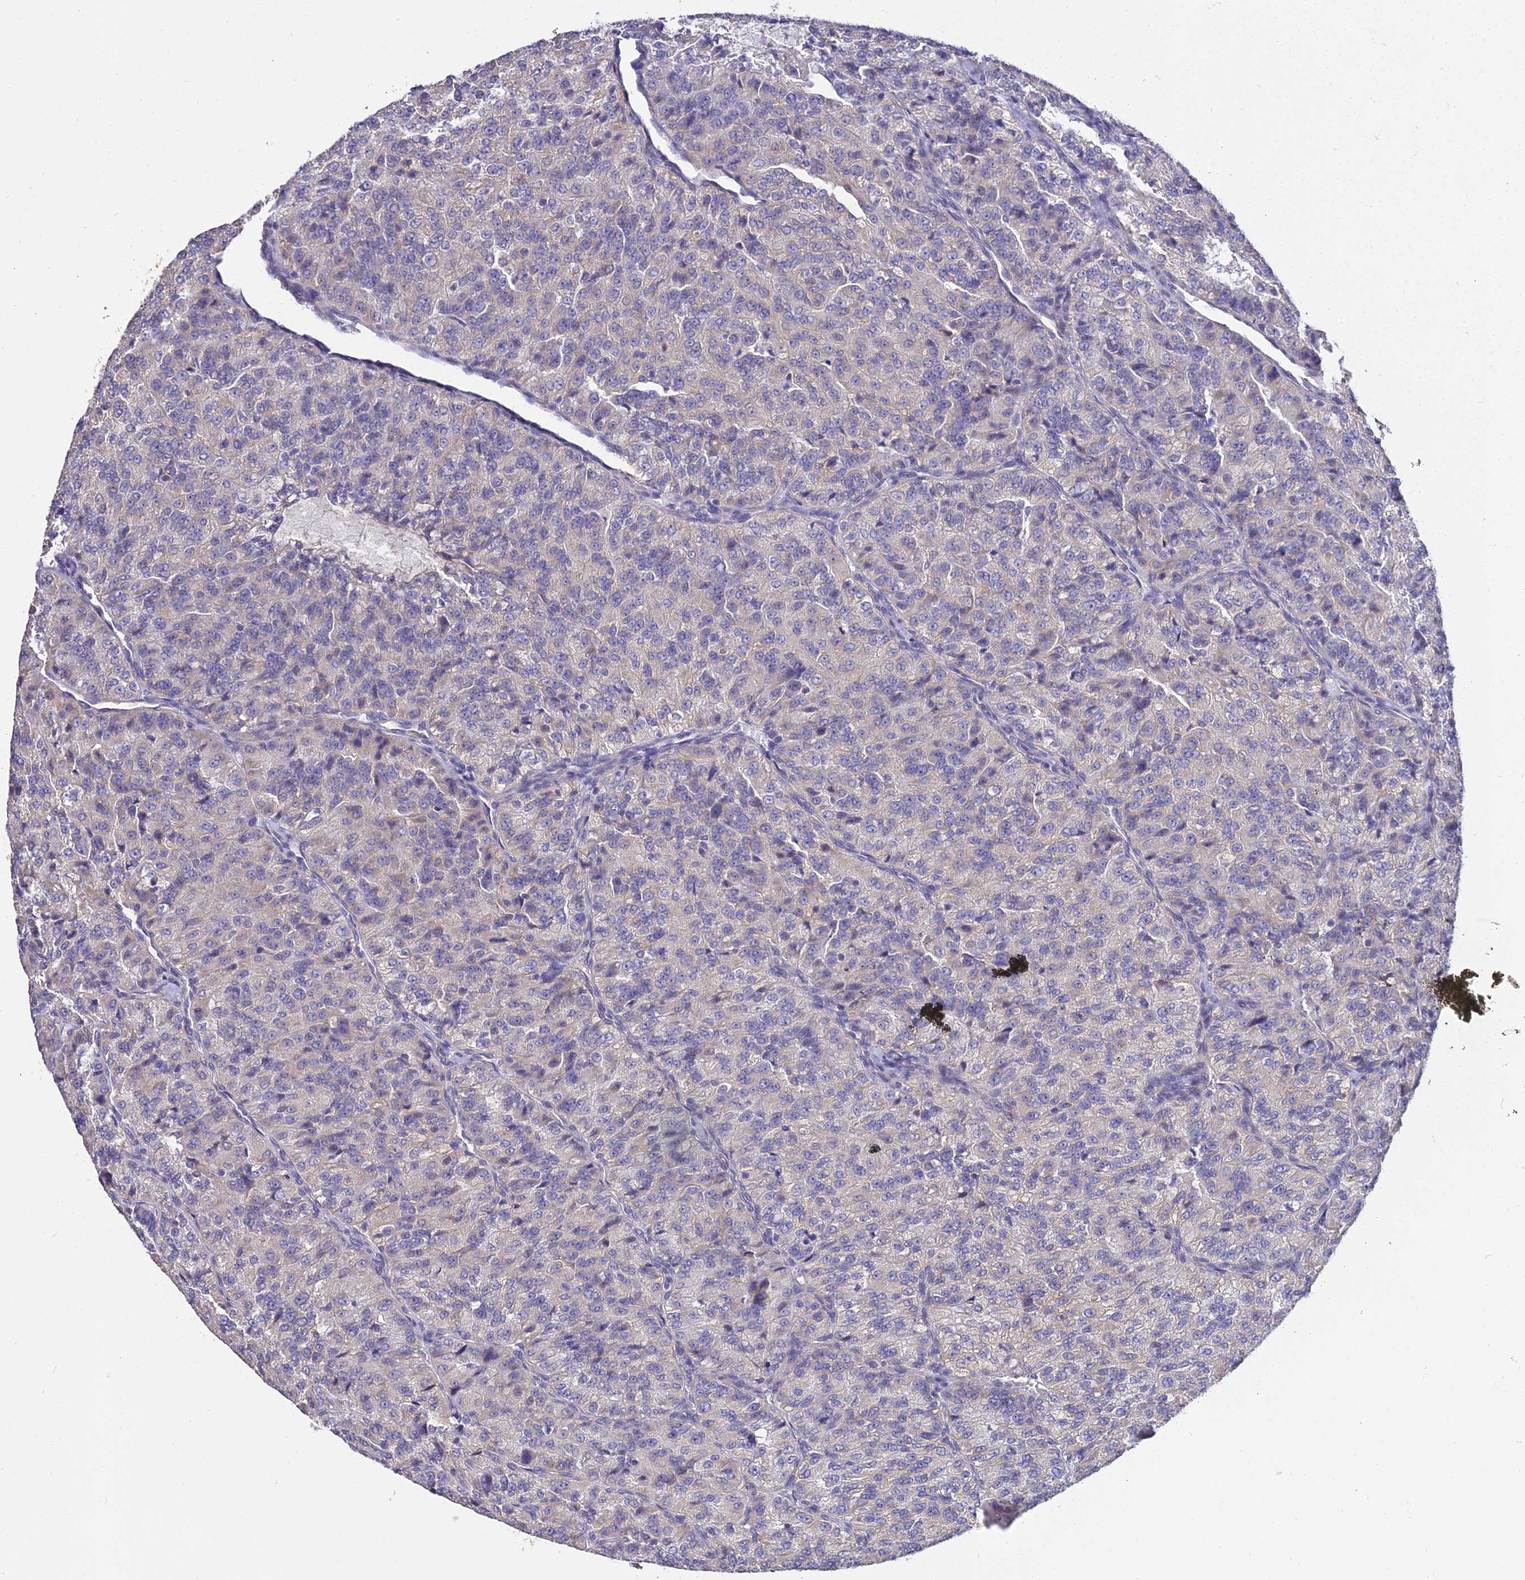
{"staining": {"intensity": "negative", "quantity": "none", "location": "none"}, "tissue": "renal cancer", "cell_type": "Tumor cells", "image_type": "cancer", "snomed": [{"axis": "morphology", "description": "Adenocarcinoma, NOS"}, {"axis": "topography", "description": "Kidney"}], "caption": "Immunohistochemistry photomicrograph of renal adenocarcinoma stained for a protein (brown), which demonstrates no expression in tumor cells. Brightfield microscopy of IHC stained with DAB (brown) and hematoxylin (blue), captured at high magnification.", "gene": "ARL8B", "patient": {"sex": "female", "age": 63}}